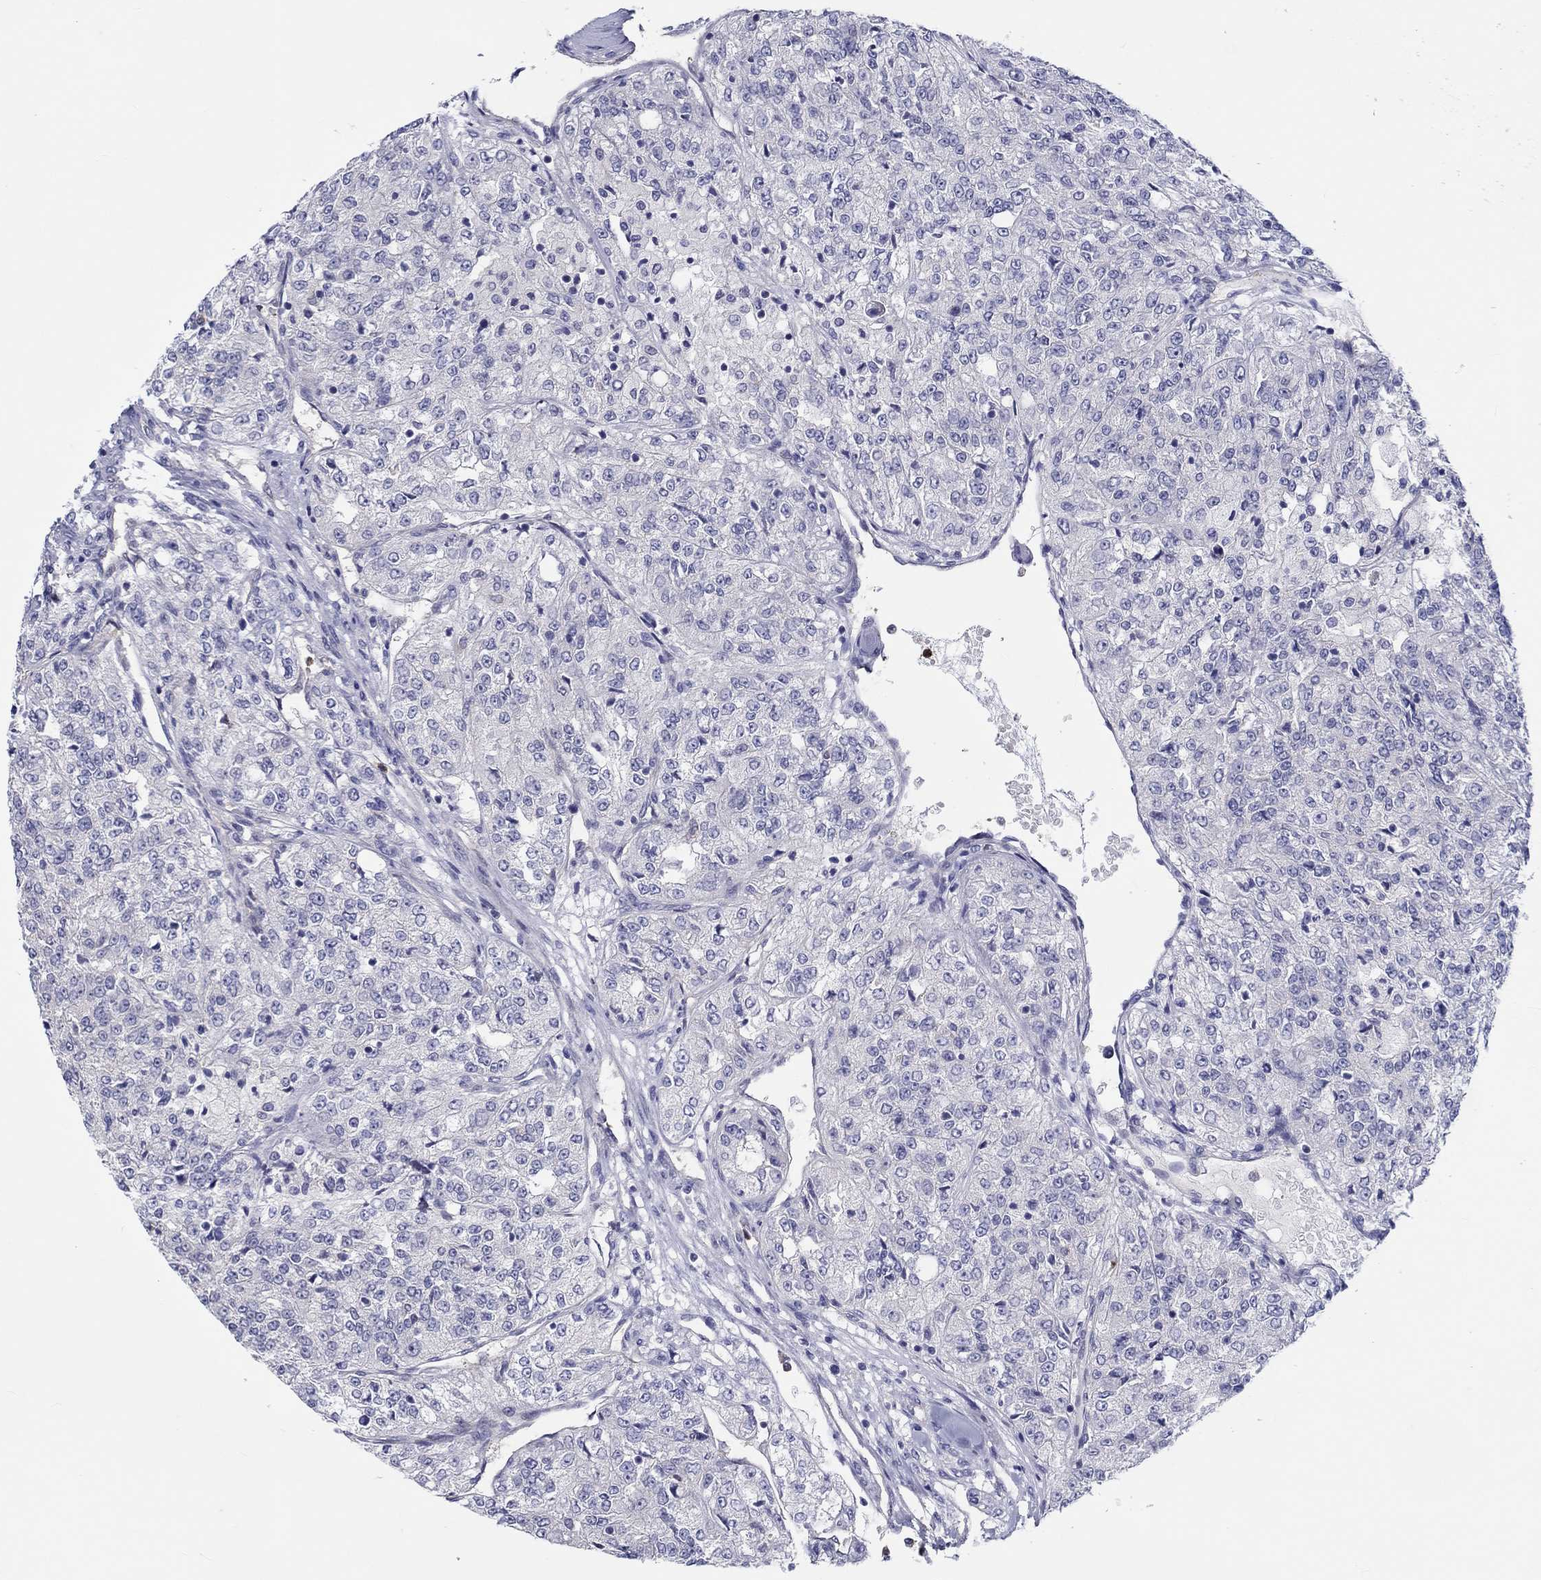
{"staining": {"intensity": "negative", "quantity": "none", "location": "none"}, "tissue": "renal cancer", "cell_type": "Tumor cells", "image_type": "cancer", "snomed": [{"axis": "morphology", "description": "Adenocarcinoma, NOS"}, {"axis": "topography", "description": "Kidney"}], "caption": "Immunohistochemical staining of renal cancer exhibits no significant staining in tumor cells.", "gene": "ABCG4", "patient": {"sex": "female", "age": 63}}